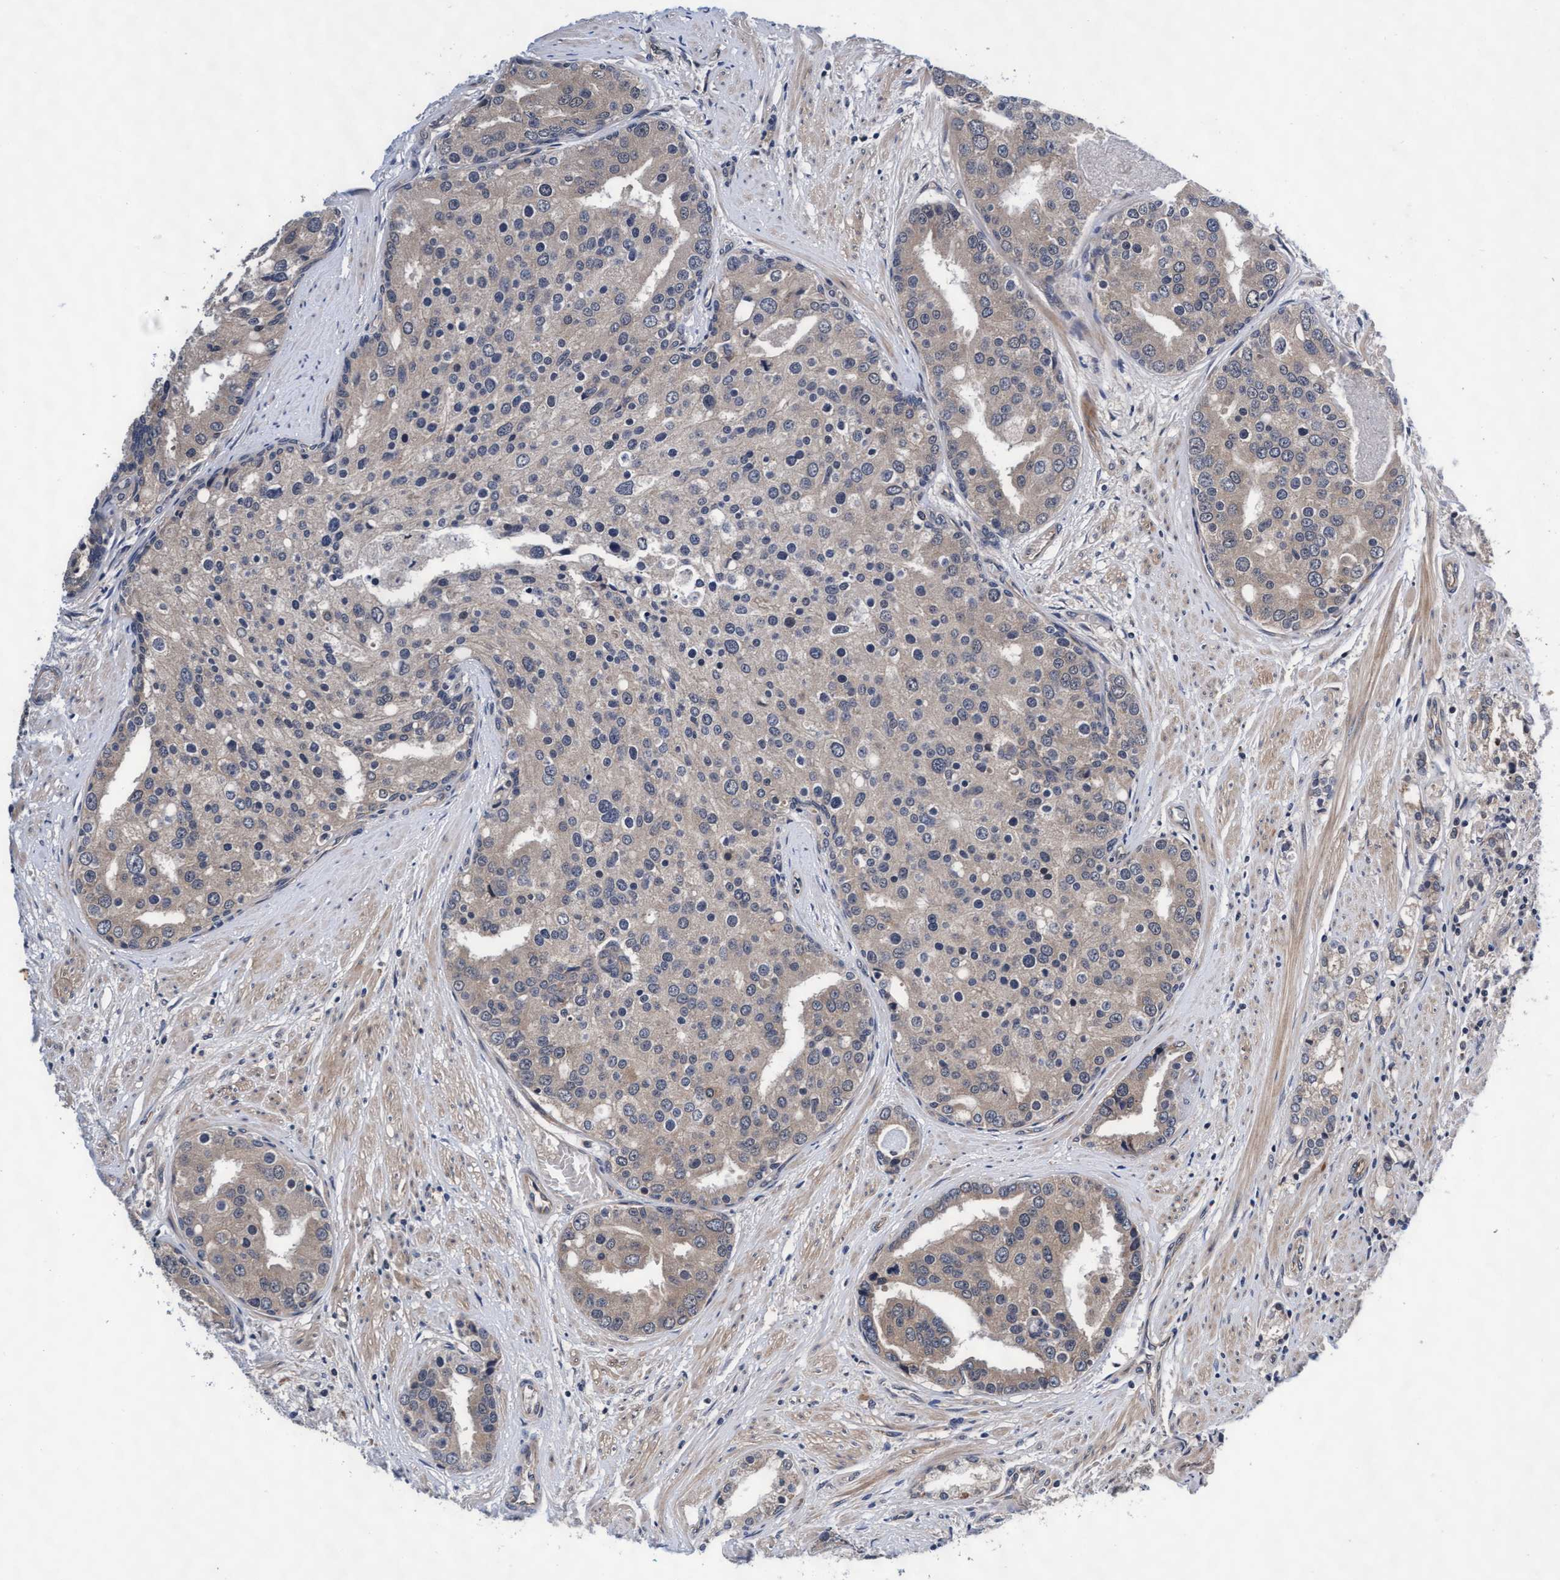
{"staining": {"intensity": "weak", "quantity": ">75%", "location": "cytoplasmic/membranous"}, "tissue": "prostate cancer", "cell_type": "Tumor cells", "image_type": "cancer", "snomed": [{"axis": "morphology", "description": "Adenocarcinoma, High grade"}, {"axis": "topography", "description": "Prostate"}], "caption": "Immunohistochemistry (IHC) photomicrograph of neoplastic tissue: human prostate cancer (adenocarcinoma (high-grade)) stained using immunohistochemistry exhibits low levels of weak protein expression localized specifically in the cytoplasmic/membranous of tumor cells, appearing as a cytoplasmic/membranous brown color.", "gene": "EFCAB13", "patient": {"sex": "male", "age": 50}}